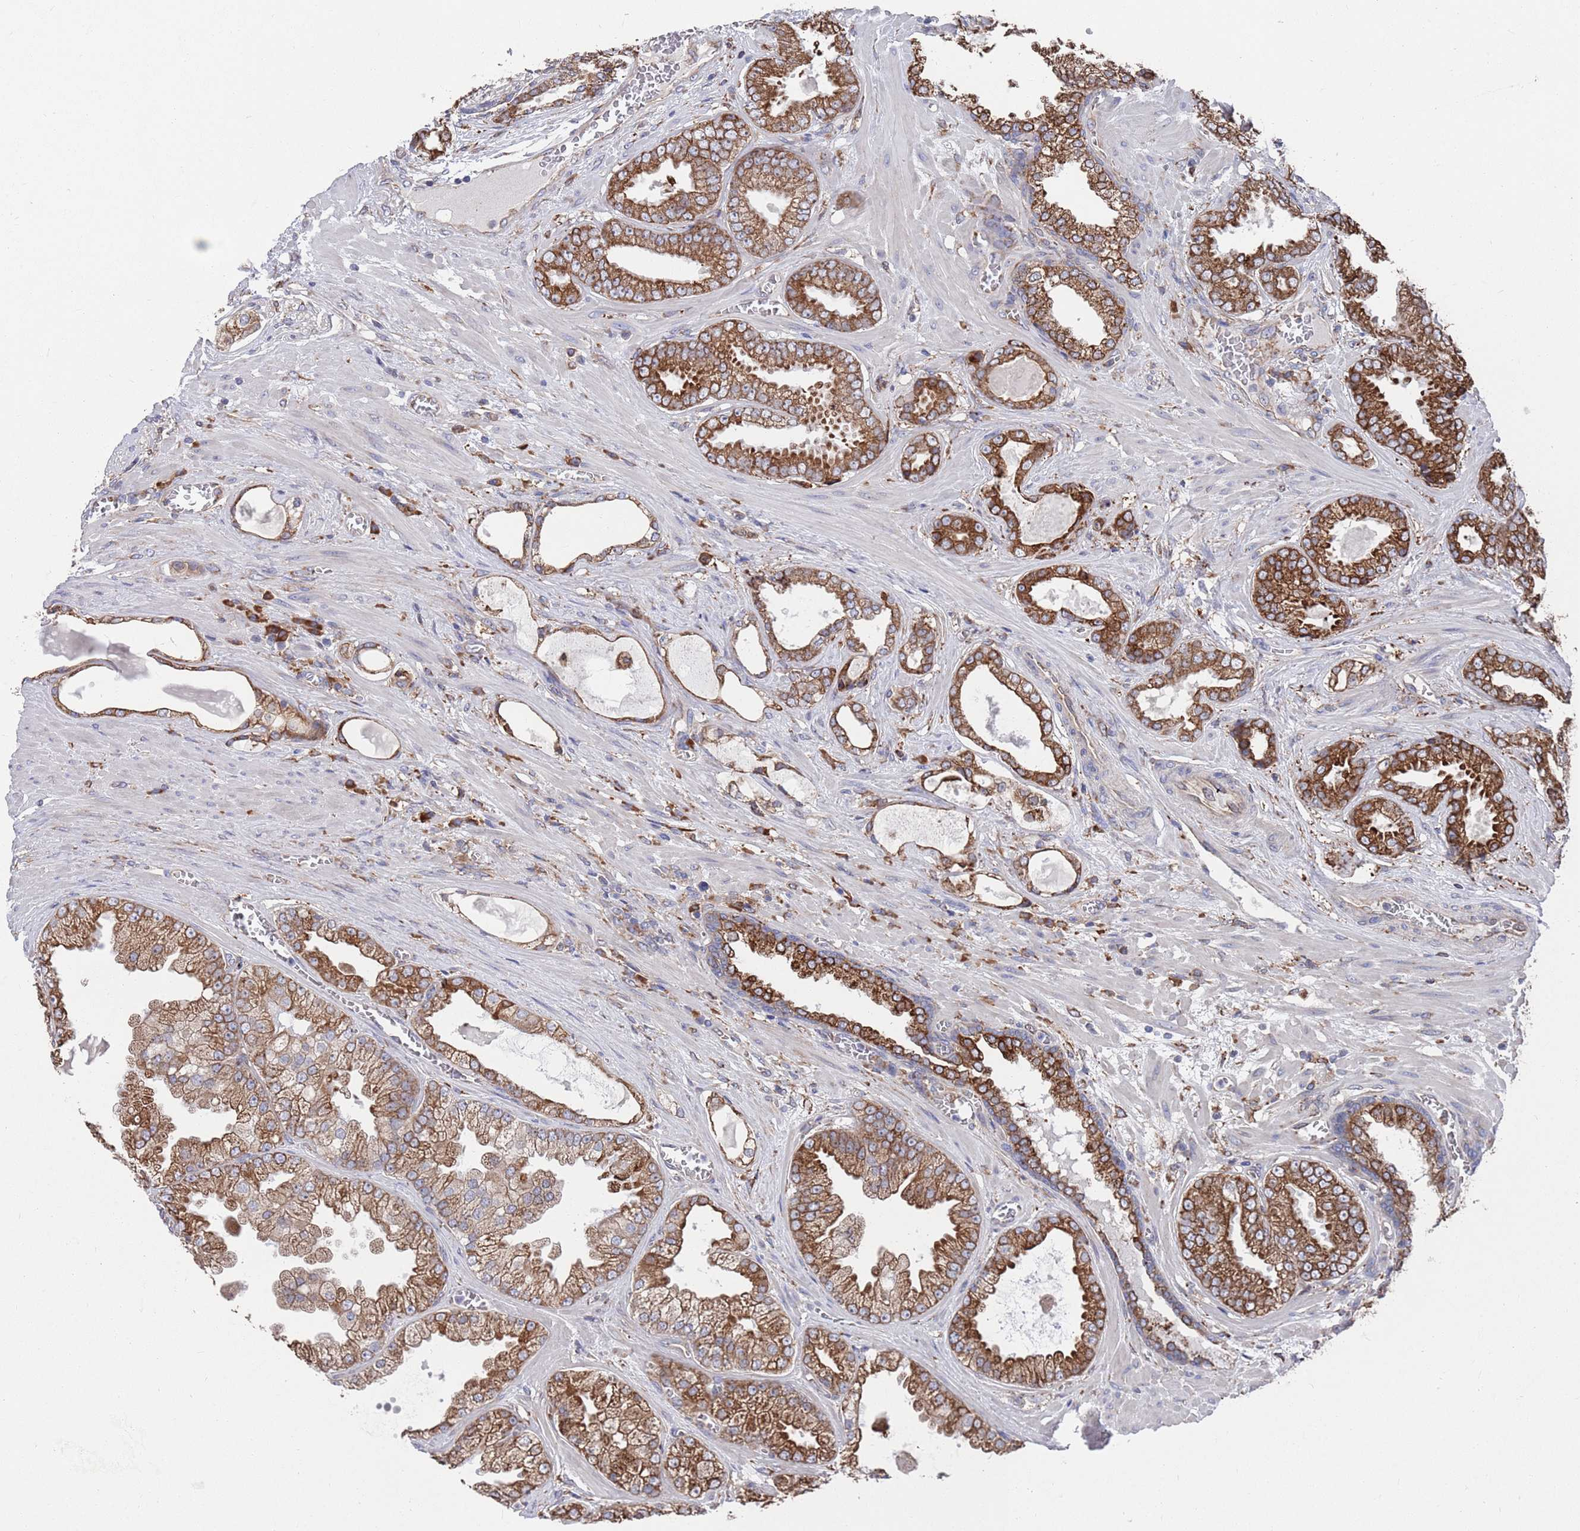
{"staining": {"intensity": "strong", "quantity": ">75%", "location": "cytoplasmic/membranous"}, "tissue": "prostate cancer", "cell_type": "Tumor cells", "image_type": "cancer", "snomed": [{"axis": "morphology", "description": "Adenocarcinoma, Low grade"}, {"axis": "topography", "description": "Prostate"}], "caption": "Prostate cancer stained for a protein reveals strong cytoplasmic/membranous positivity in tumor cells.", "gene": "GID8", "patient": {"sex": "male", "age": 57}}